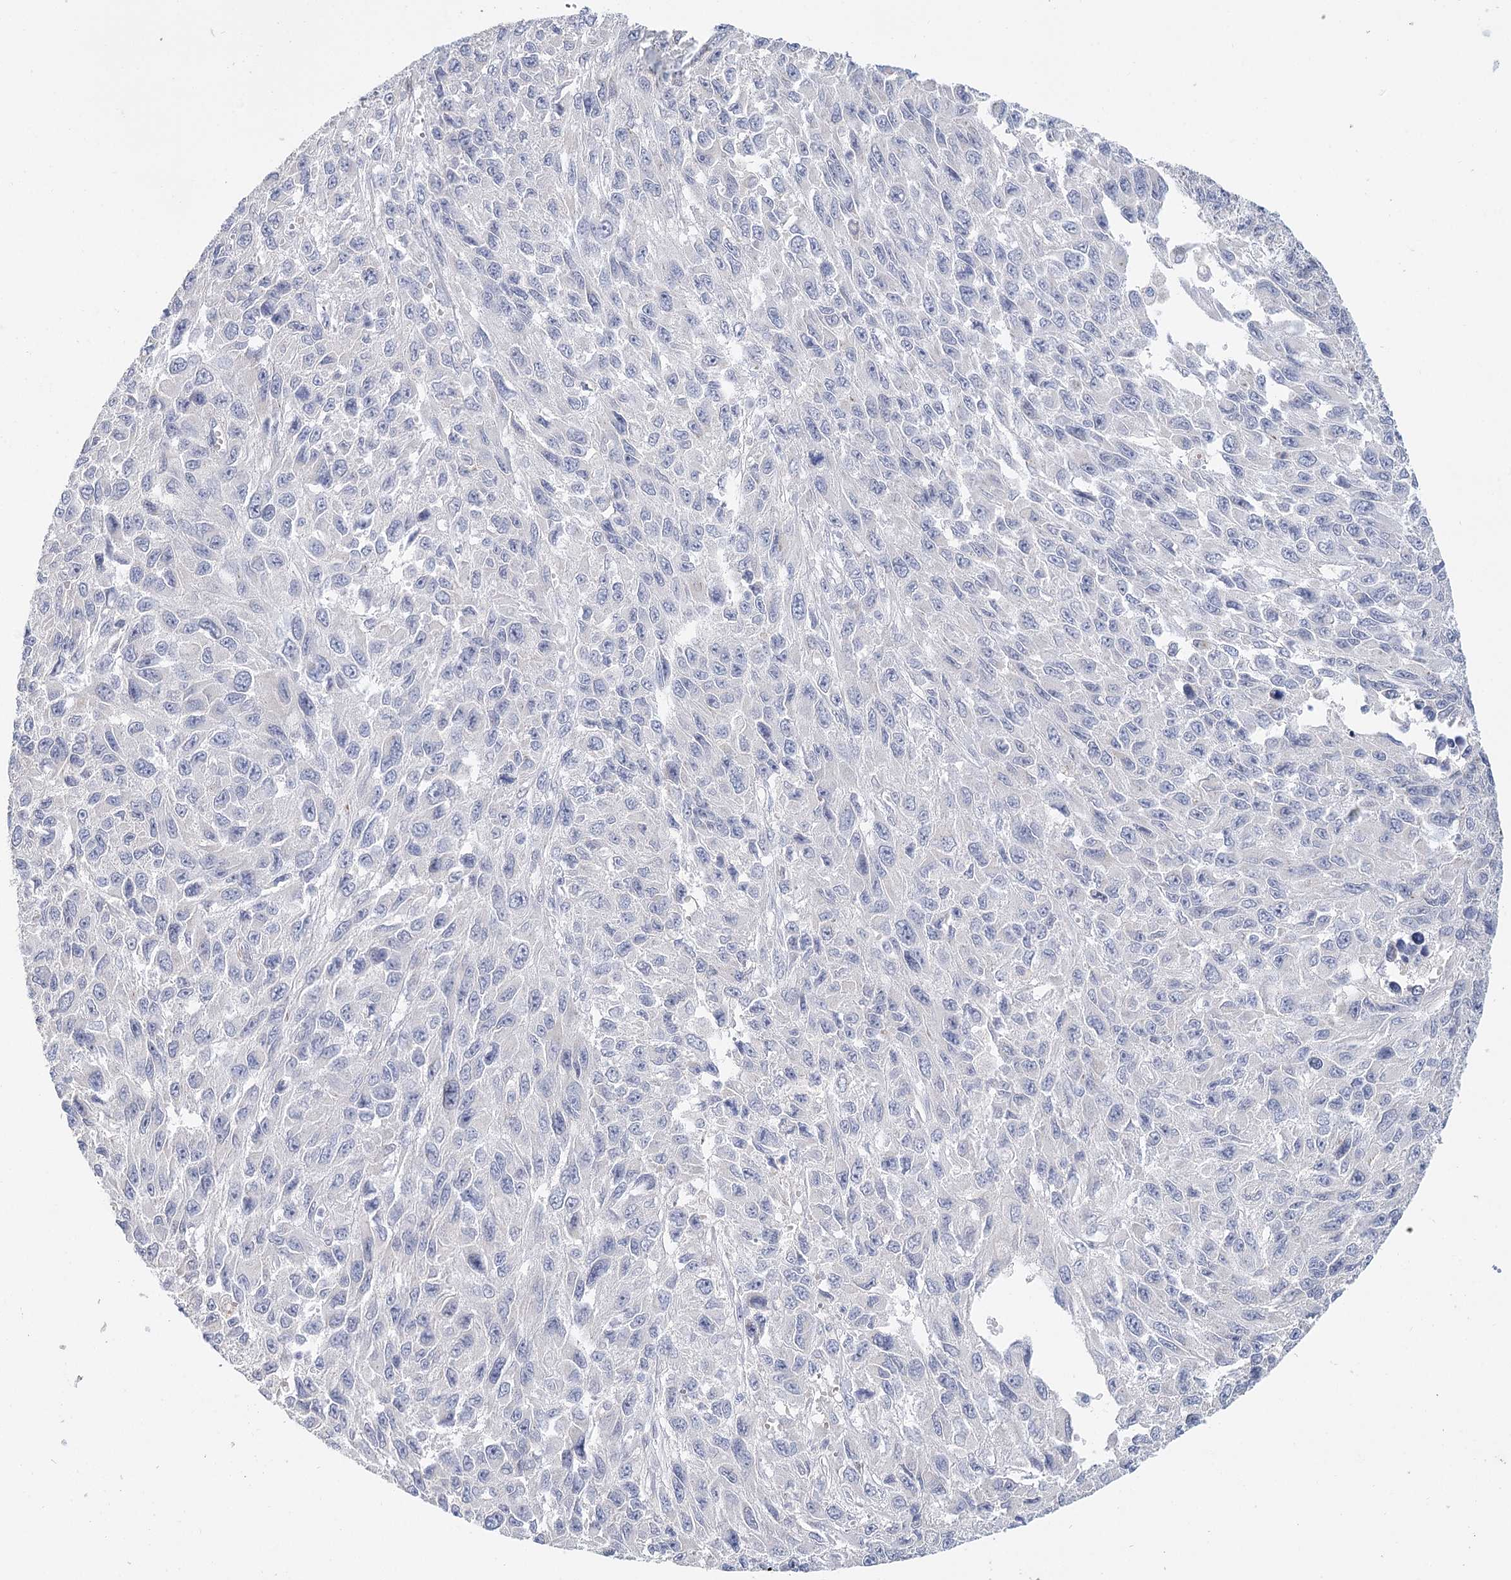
{"staining": {"intensity": "negative", "quantity": "none", "location": "none"}, "tissue": "melanoma", "cell_type": "Tumor cells", "image_type": "cancer", "snomed": [{"axis": "morphology", "description": "Normal tissue, NOS"}, {"axis": "morphology", "description": "Malignant melanoma, NOS"}, {"axis": "topography", "description": "Skin"}], "caption": "Tumor cells are negative for protein expression in human melanoma.", "gene": "ARHGAP44", "patient": {"sex": "female", "age": 96}}